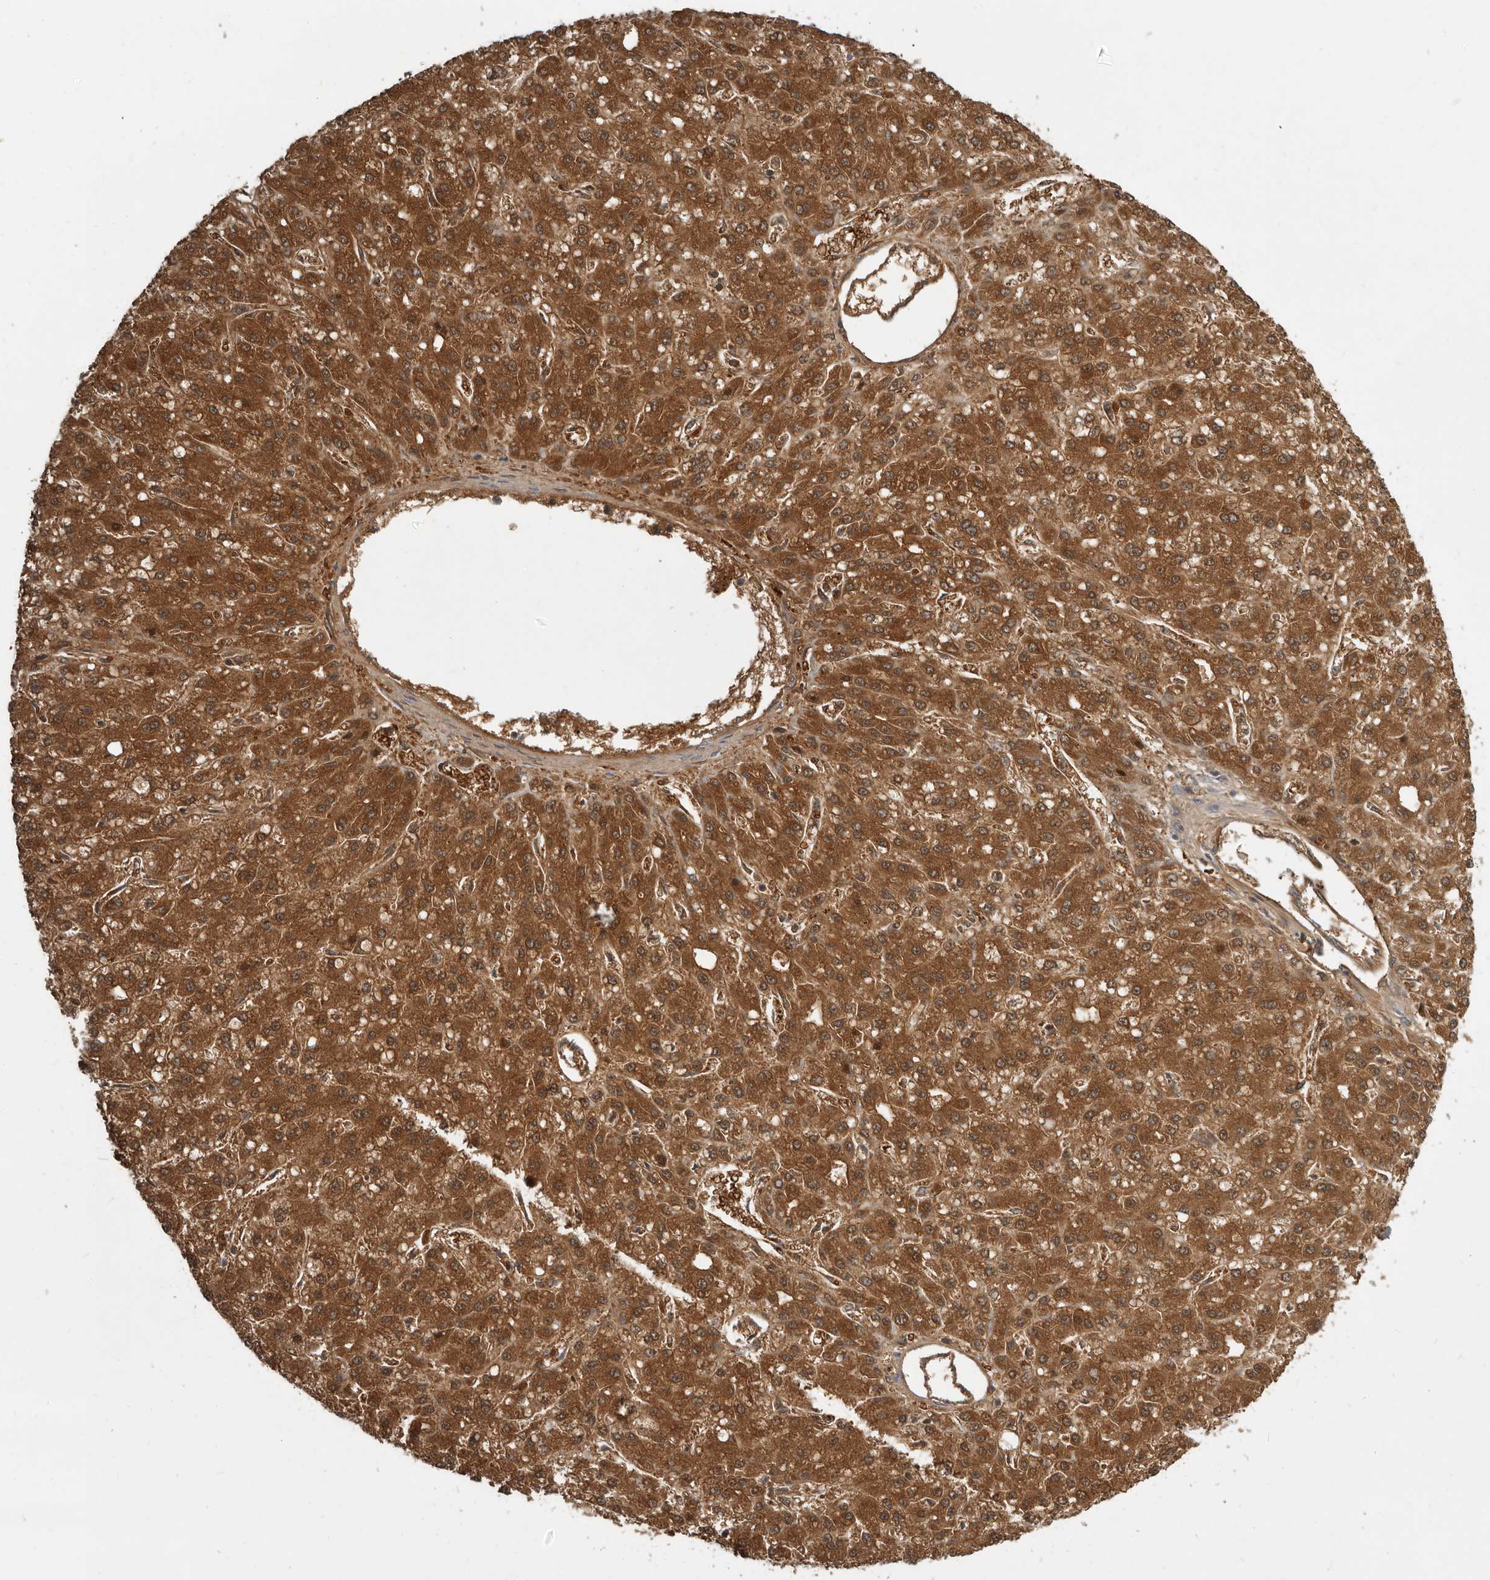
{"staining": {"intensity": "strong", "quantity": ">75%", "location": "cytoplasmic/membranous"}, "tissue": "liver cancer", "cell_type": "Tumor cells", "image_type": "cancer", "snomed": [{"axis": "morphology", "description": "Carcinoma, Hepatocellular, NOS"}, {"axis": "topography", "description": "Liver"}], "caption": "This image demonstrates IHC staining of hepatocellular carcinoma (liver), with high strong cytoplasmic/membranous expression in approximately >75% of tumor cells.", "gene": "RBKS", "patient": {"sex": "male", "age": 67}}